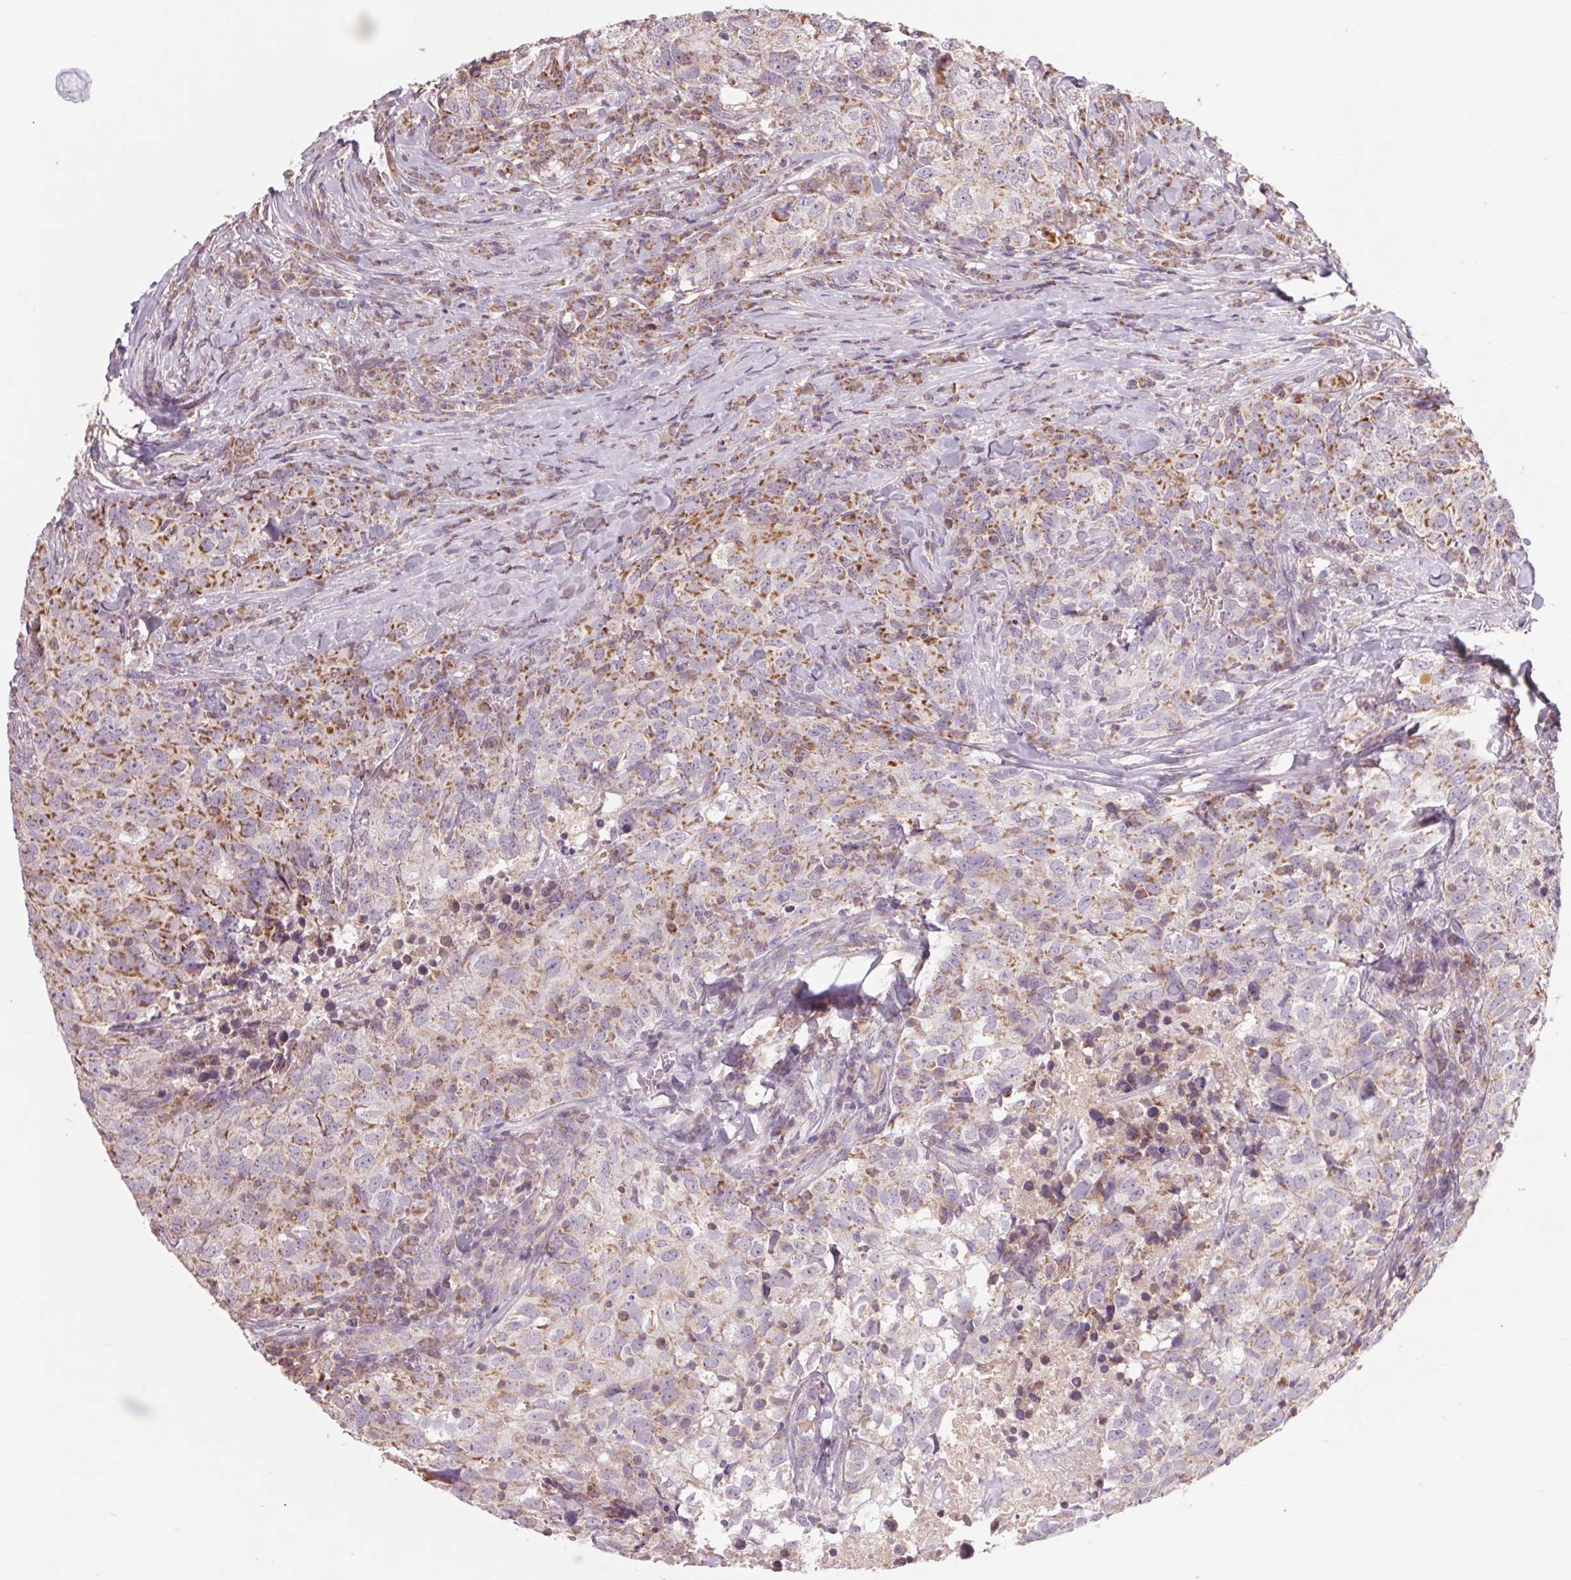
{"staining": {"intensity": "moderate", "quantity": "25%-75%", "location": "cytoplasmic/membranous"}, "tissue": "breast cancer", "cell_type": "Tumor cells", "image_type": "cancer", "snomed": [{"axis": "morphology", "description": "Duct carcinoma"}, {"axis": "topography", "description": "Breast"}], "caption": "Brown immunohistochemical staining in breast cancer (intraductal carcinoma) reveals moderate cytoplasmic/membranous positivity in about 25%-75% of tumor cells. (DAB (3,3'-diaminobenzidine) IHC, brown staining for protein, blue staining for nuclei).", "gene": "COX6A1", "patient": {"sex": "female", "age": 30}}